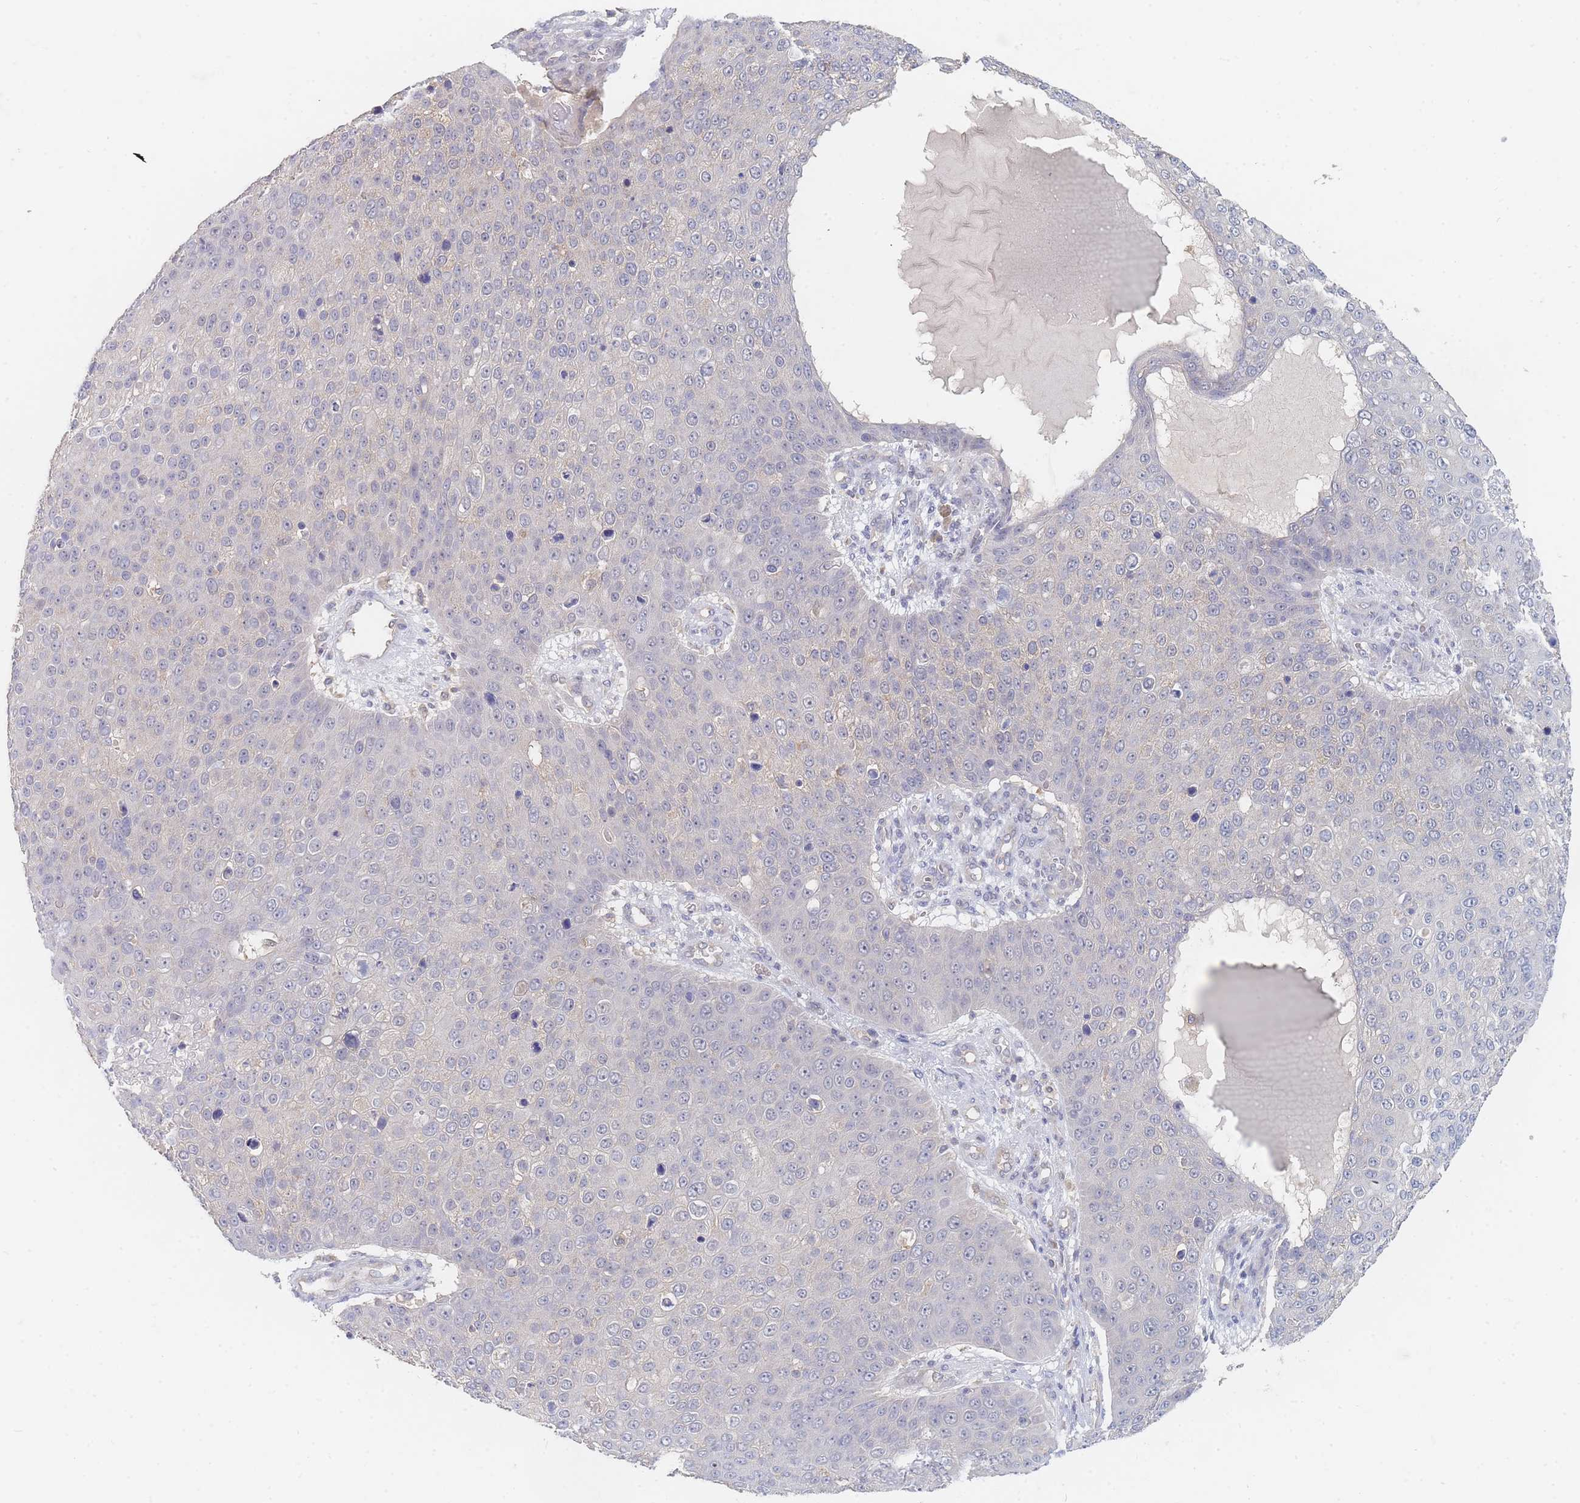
{"staining": {"intensity": "negative", "quantity": "none", "location": "none"}, "tissue": "skin cancer", "cell_type": "Tumor cells", "image_type": "cancer", "snomed": [{"axis": "morphology", "description": "Squamous cell carcinoma, NOS"}, {"axis": "topography", "description": "Skin"}], "caption": "This is a micrograph of immunohistochemistry staining of skin cancer, which shows no staining in tumor cells.", "gene": "PPP6C", "patient": {"sex": "male", "age": 71}}